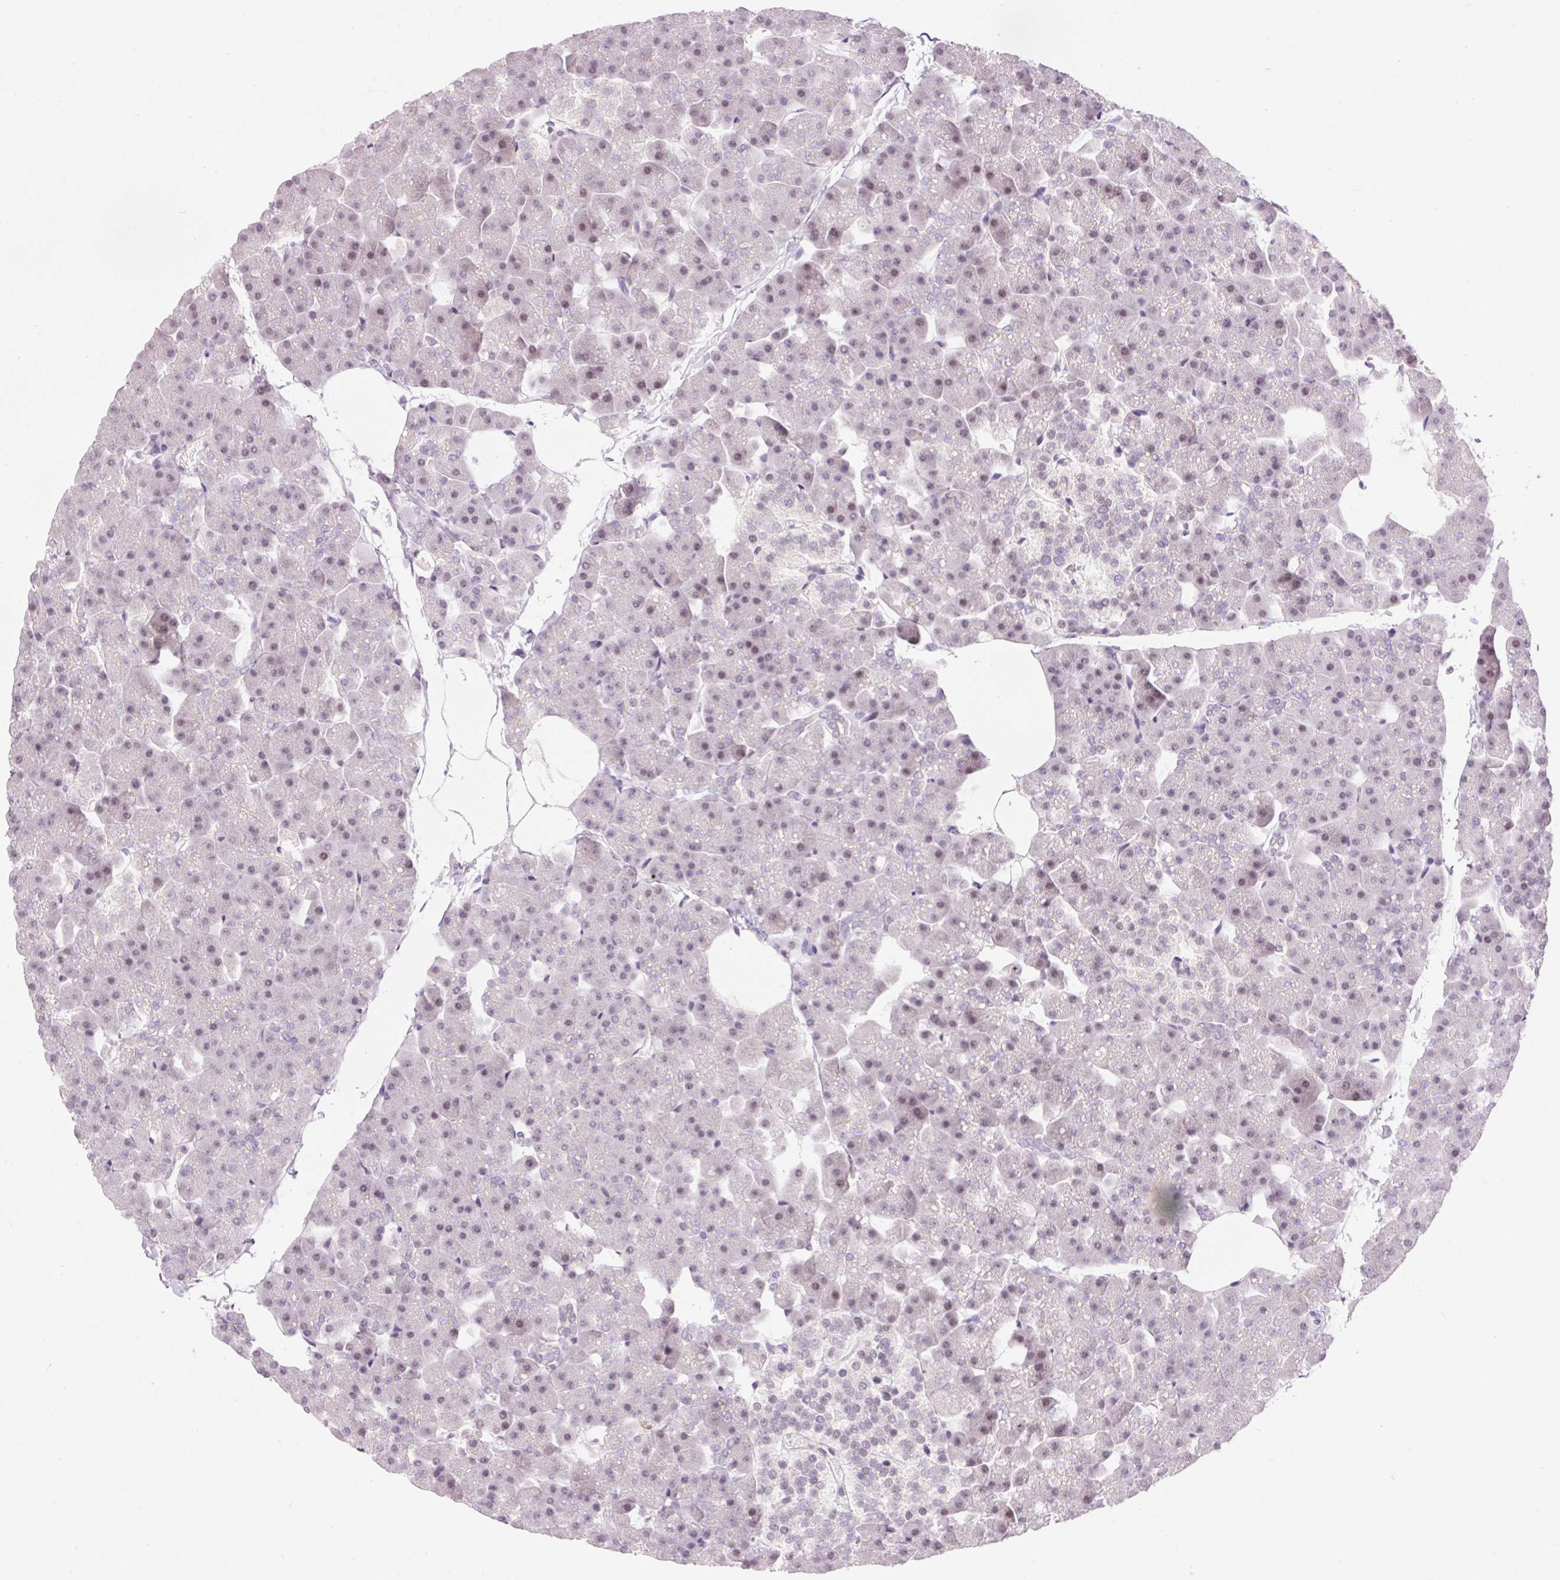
{"staining": {"intensity": "weak", "quantity": "25%-75%", "location": "nuclear"}, "tissue": "pancreas", "cell_type": "Exocrine glandular cells", "image_type": "normal", "snomed": [{"axis": "morphology", "description": "Normal tissue, NOS"}, {"axis": "topography", "description": "Pancreas"}], "caption": "This micrograph demonstrates immunohistochemistry (IHC) staining of benign human pancreas, with low weak nuclear staining in approximately 25%-75% of exocrine glandular cells.", "gene": "HNF1A", "patient": {"sex": "male", "age": 35}}